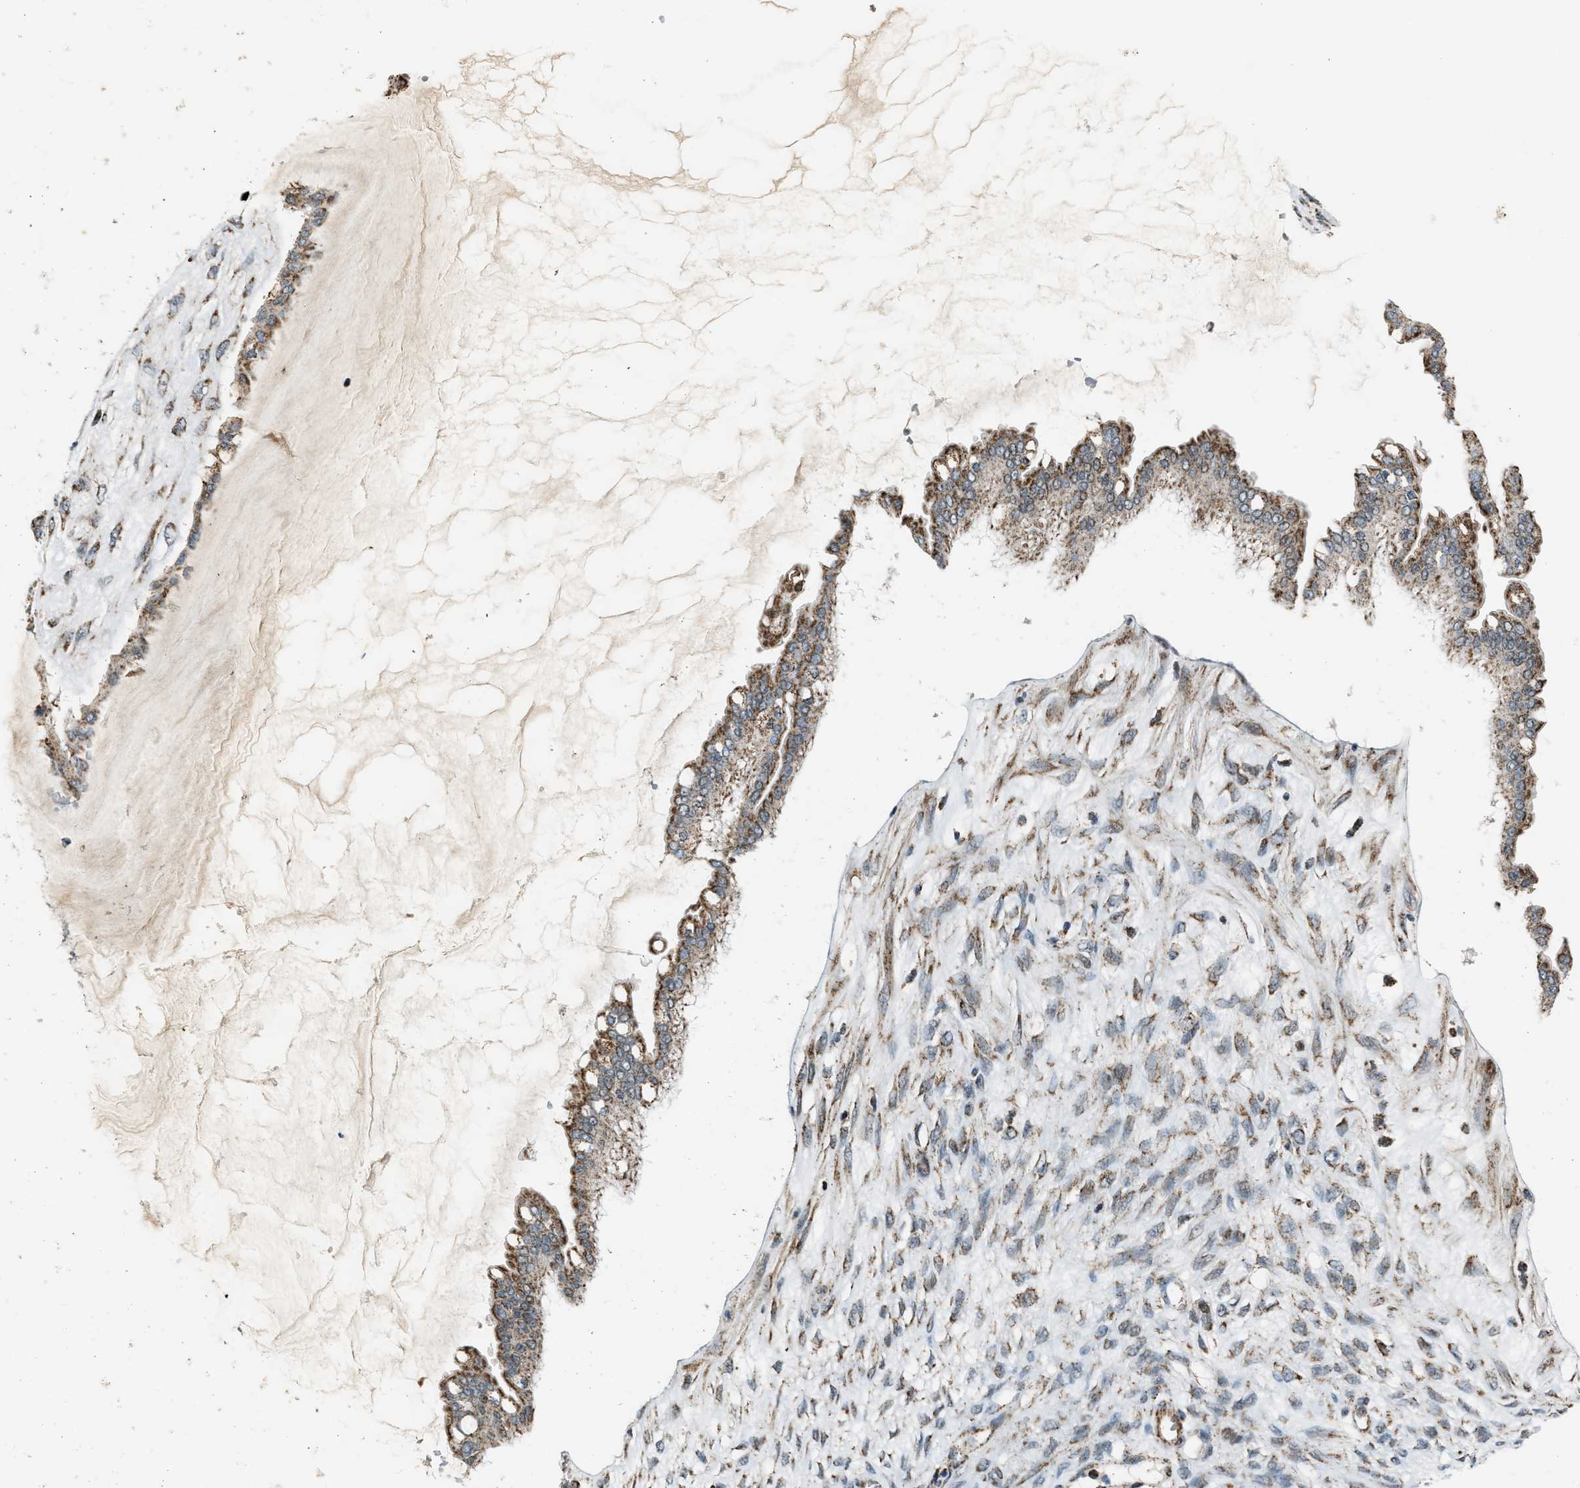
{"staining": {"intensity": "moderate", "quantity": ">75%", "location": "cytoplasmic/membranous"}, "tissue": "ovarian cancer", "cell_type": "Tumor cells", "image_type": "cancer", "snomed": [{"axis": "morphology", "description": "Cystadenocarcinoma, mucinous, NOS"}, {"axis": "topography", "description": "Ovary"}], "caption": "Immunohistochemistry (IHC) micrograph of ovarian cancer (mucinous cystadenocarcinoma) stained for a protein (brown), which shows medium levels of moderate cytoplasmic/membranous expression in approximately >75% of tumor cells.", "gene": "CHN2", "patient": {"sex": "female", "age": 73}}